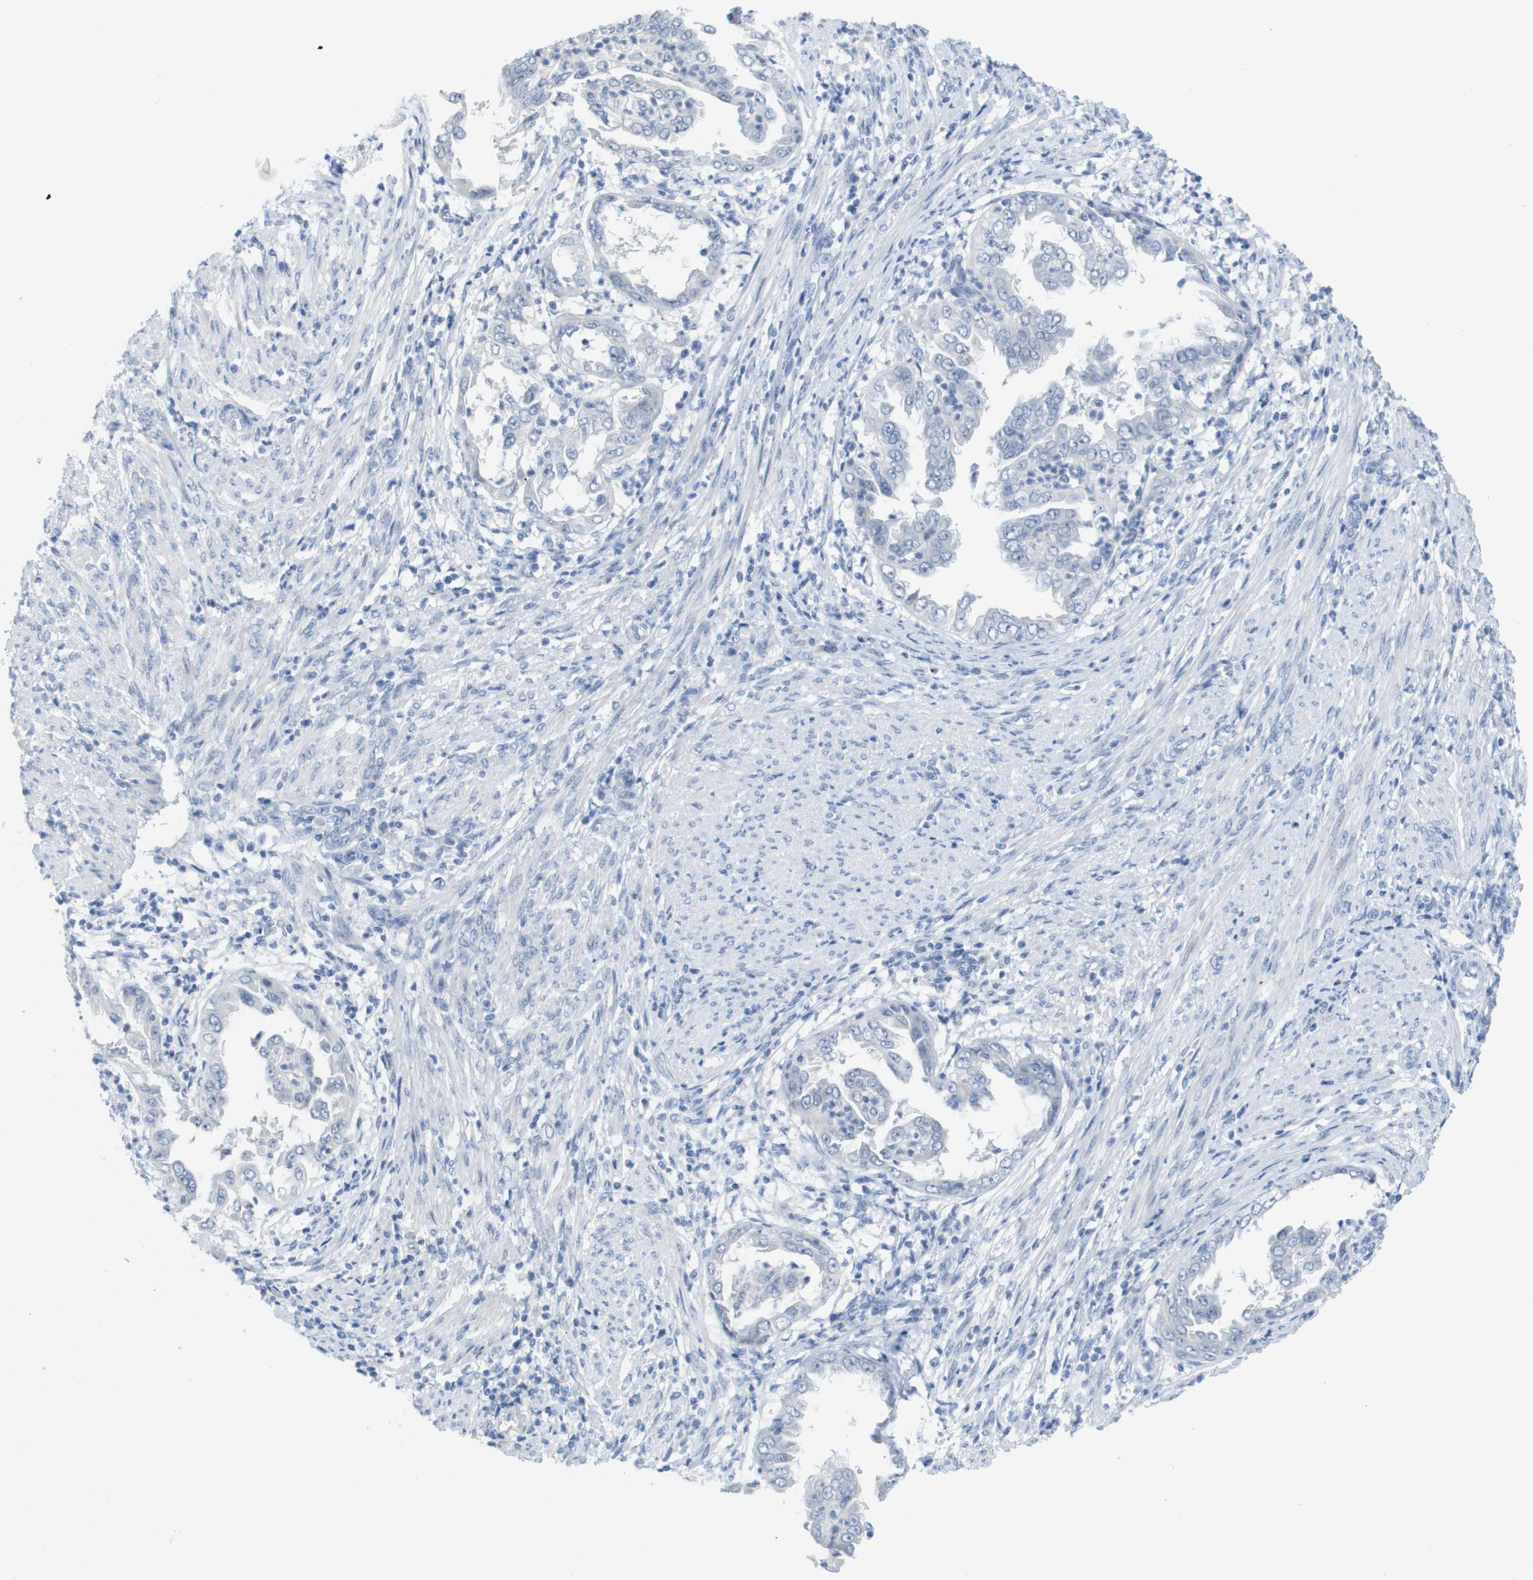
{"staining": {"intensity": "negative", "quantity": "none", "location": "none"}, "tissue": "endometrial cancer", "cell_type": "Tumor cells", "image_type": "cancer", "snomed": [{"axis": "morphology", "description": "Adenocarcinoma, NOS"}, {"axis": "topography", "description": "Endometrium"}], "caption": "An image of human endometrial cancer (adenocarcinoma) is negative for staining in tumor cells.", "gene": "PDE4A", "patient": {"sex": "female", "age": 85}}